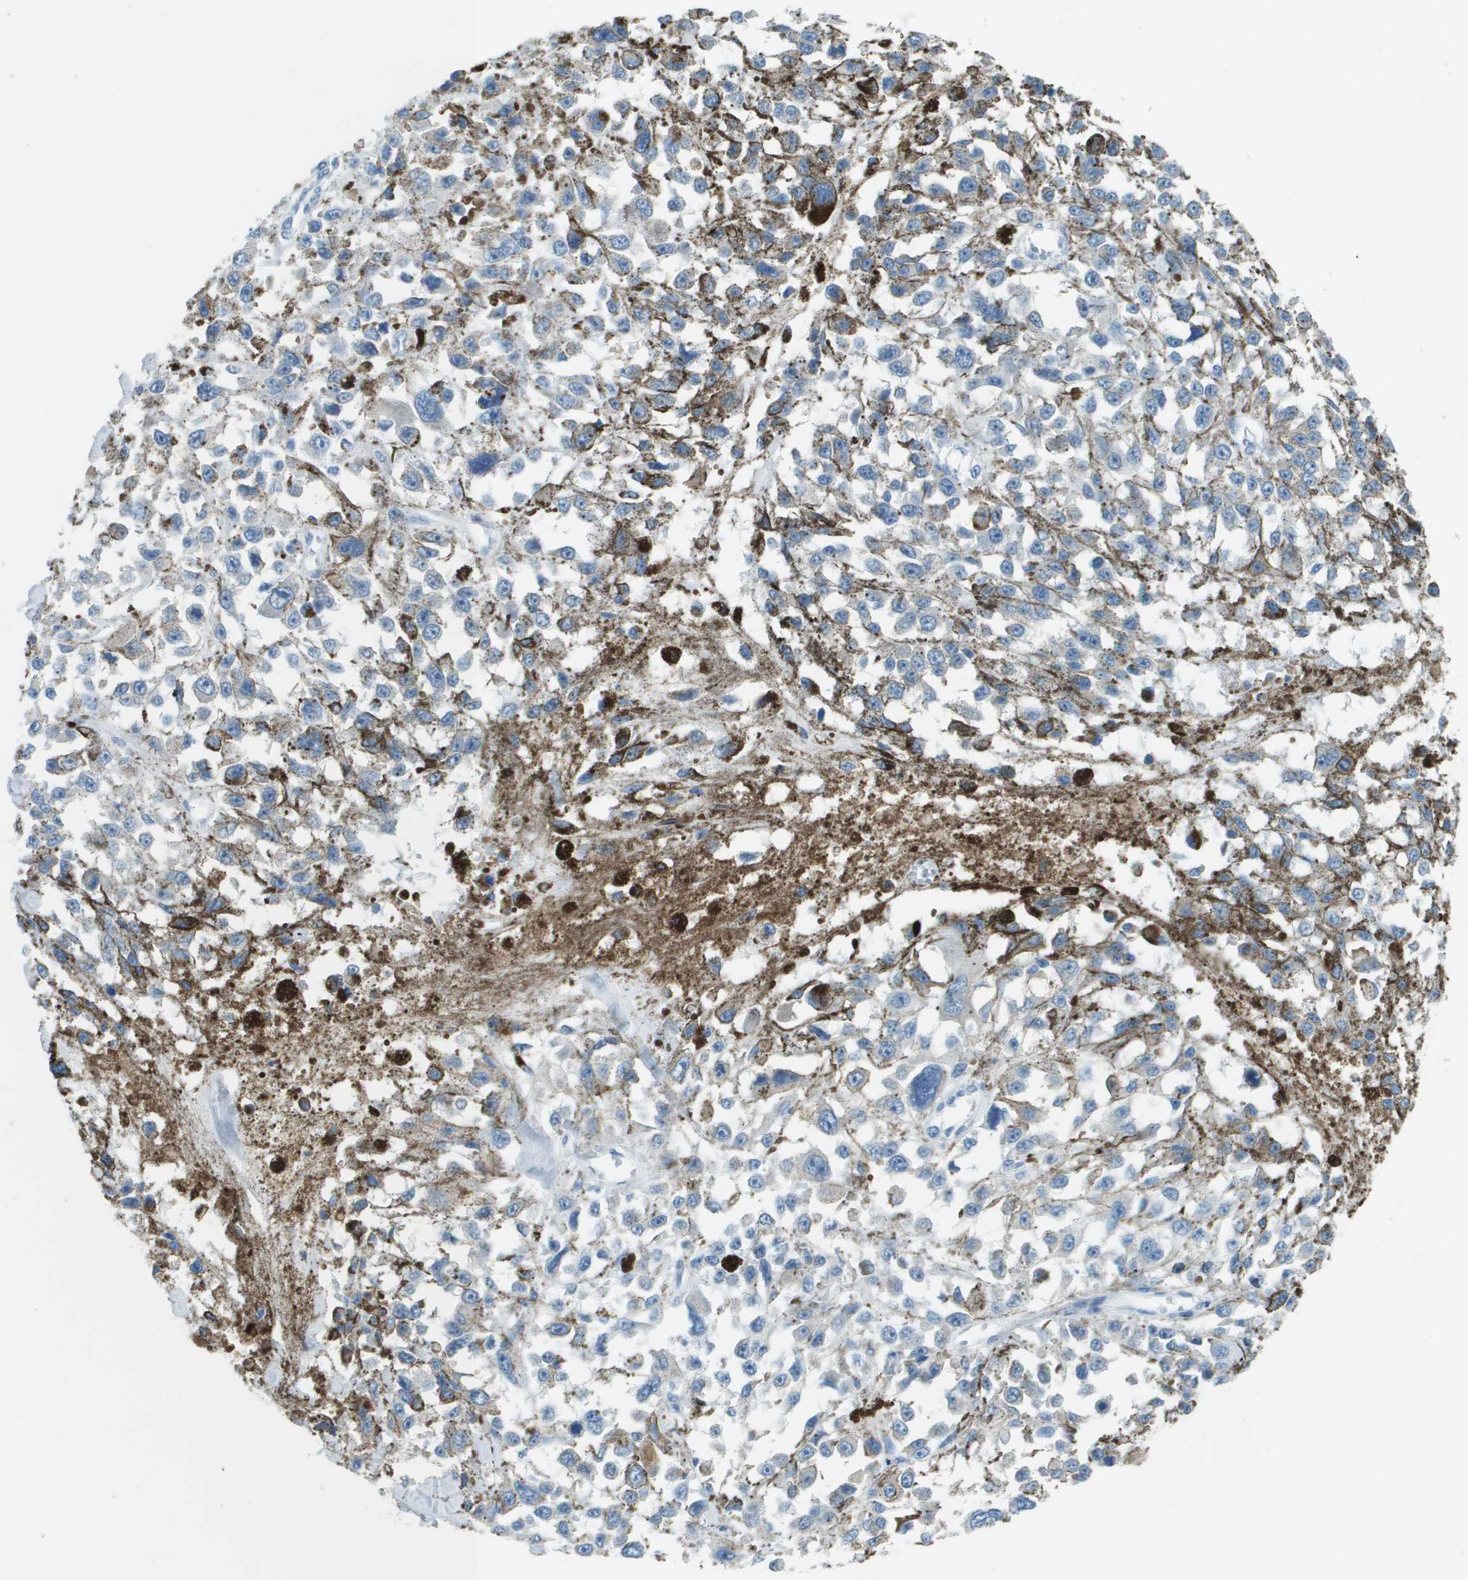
{"staining": {"intensity": "negative", "quantity": "none", "location": "none"}, "tissue": "melanoma", "cell_type": "Tumor cells", "image_type": "cancer", "snomed": [{"axis": "morphology", "description": "Malignant melanoma, Metastatic site"}, {"axis": "topography", "description": "Lymph node"}], "caption": "DAB immunohistochemical staining of malignant melanoma (metastatic site) demonstrates no significant positivity in tumor cells. (DAB immunohistochemistry (IHC) visualized using brightfield microscopy, high magnification).", "gene": "PTGDR2", "patient": {"sex": "male", "age": 59}}